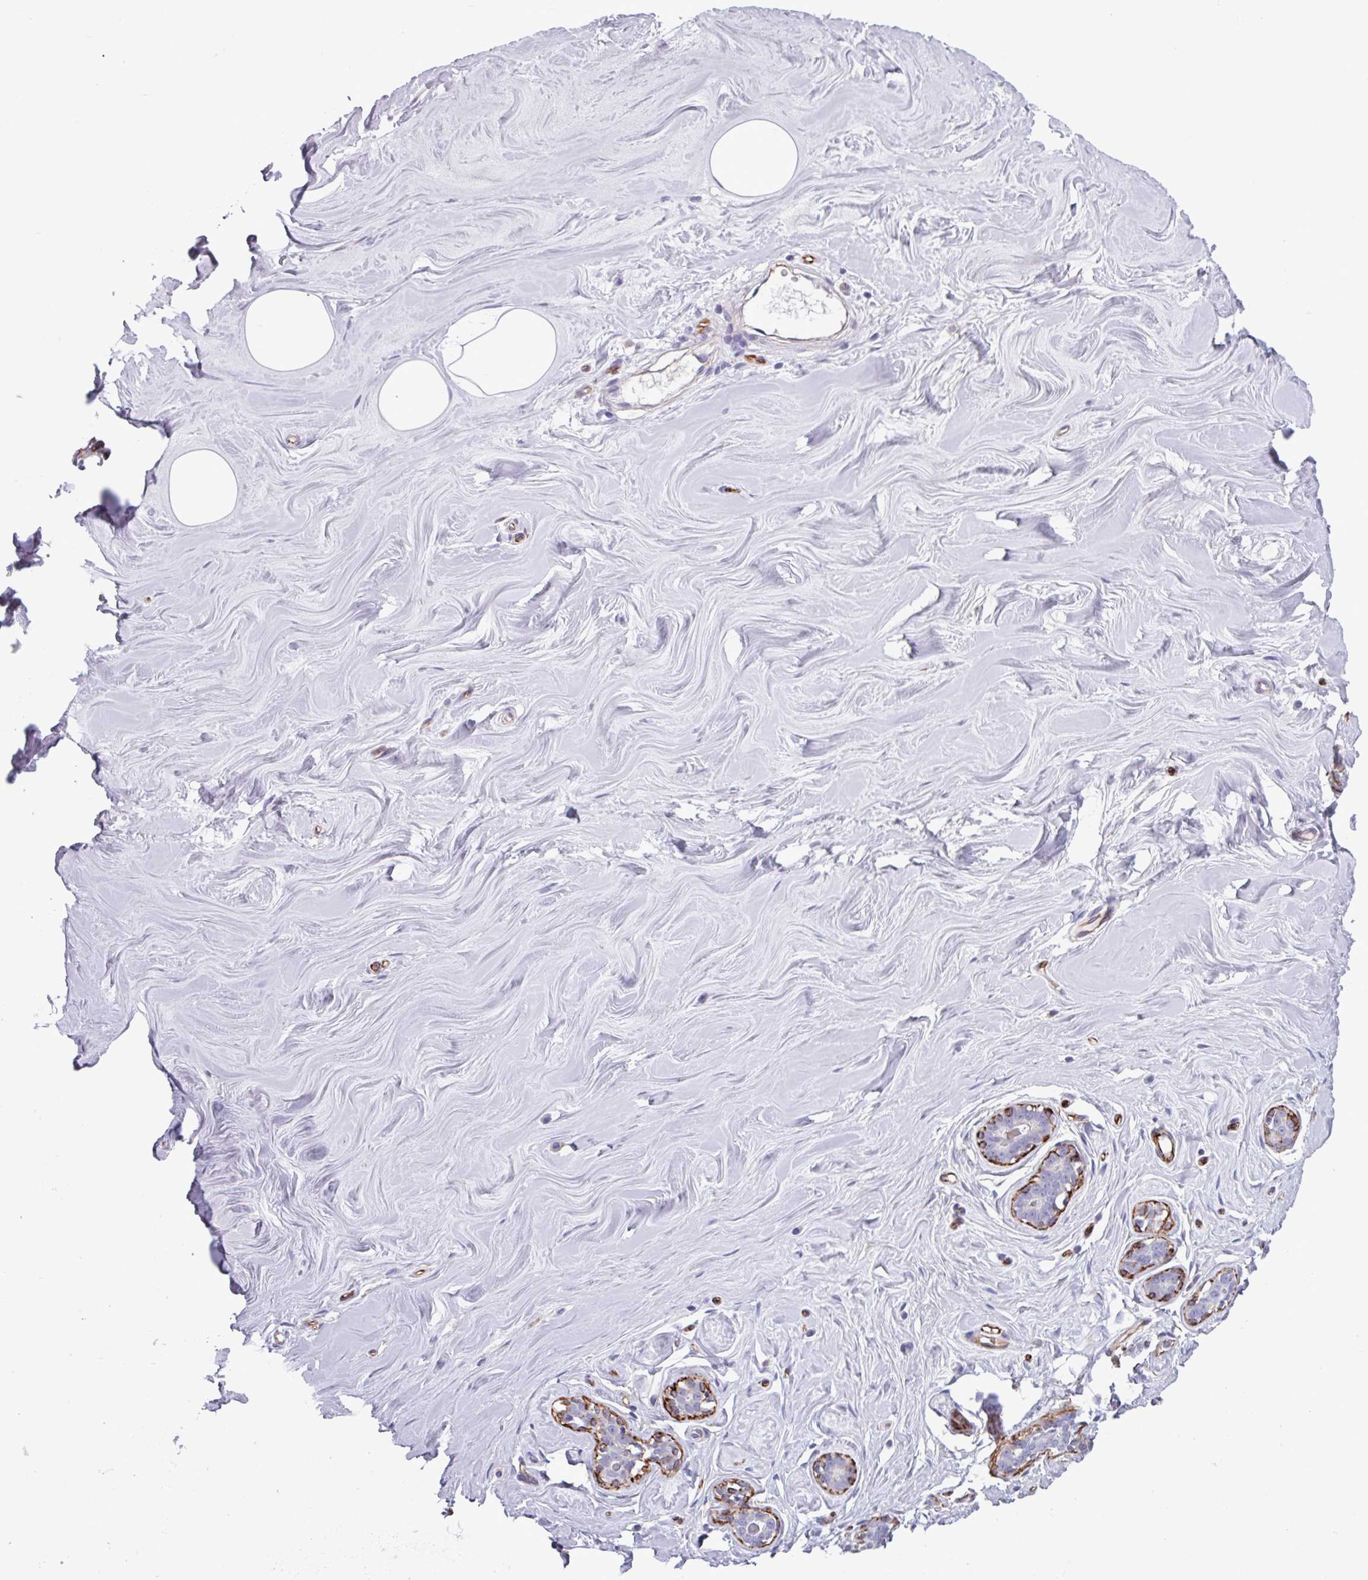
{"staining": {"intensity": "negative", "quantity": "none", "location": "none"}, "tissue": "breast", "cell_type": "Adipocytes", "image_type": "normal", "snomed": [{"axis": "morphology", "description": "Normal tissue, NOS"}, {"axis": "topography", "description": "Breast"}], "caption": "The image demonstrates no staining of adipocytes in normal breast.", "gene": "BTD", "patient": {"sex": "female", "age": 25}}